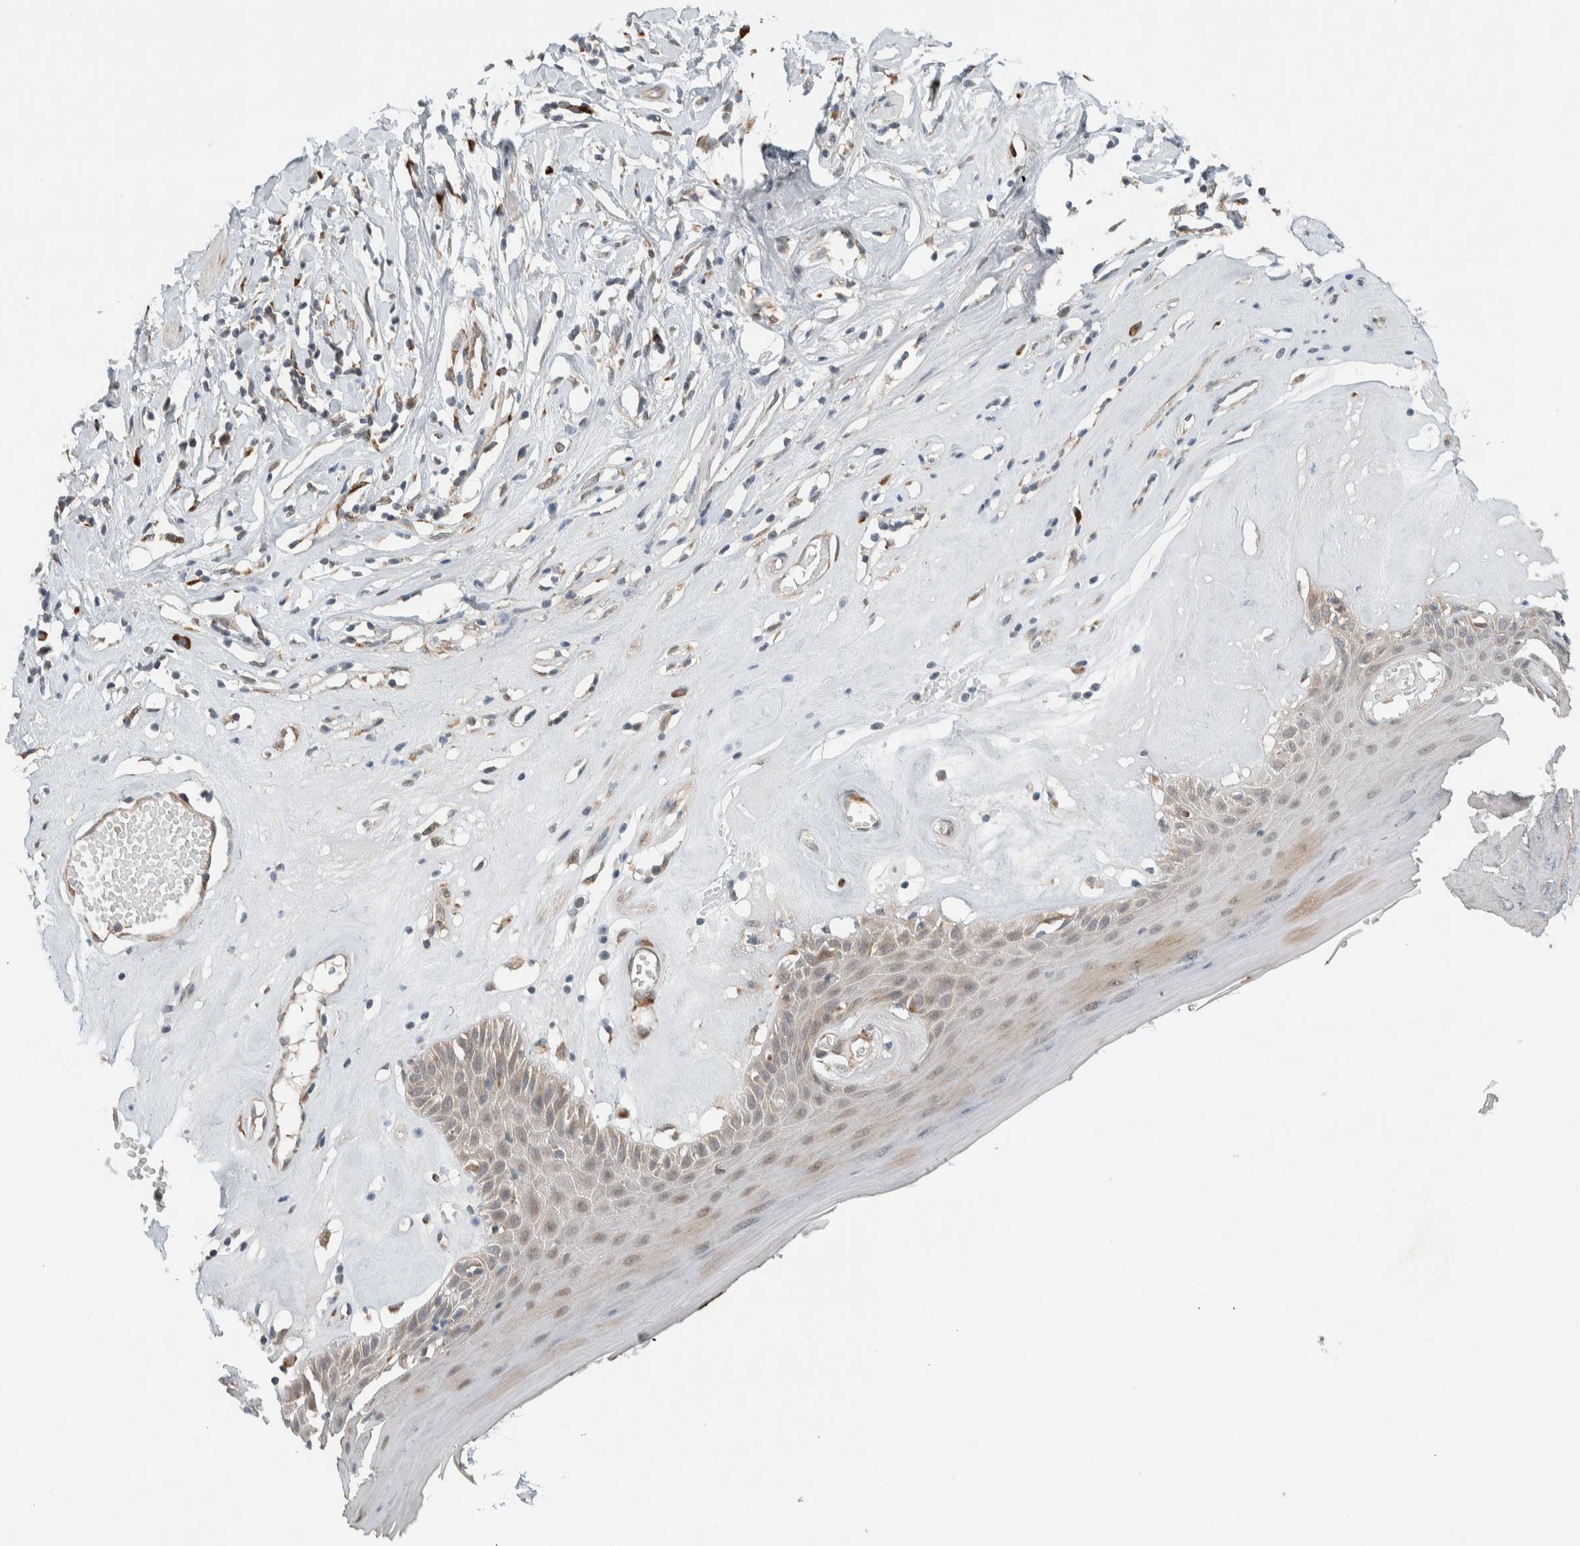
{"staining": {"intensity": "weak", "quantity": "25%-75%", "location": "cytoplasmic/membranous"}, "tissue": "skin", "cell_type": "Epidermal cells", "image_type": "normal", "snomed": [{"axis": "morphology", "description": "Normal tissue, NOS"}, {"axis": "morphology", "description": "Inflammation, NOS"}, {"axis": "topography", "description": "Vulva"}], "caption": "Immunohistochemical staining of normal skin reveals low levels of weak cytoplasmic/membranous positivity in approximately 25%-75% of epidermal cells. (DAB = brown stain, brightfield microscopy at high magnification).", "gene": "CTBP2", "patient": {"sex": "female", "age": 84}}